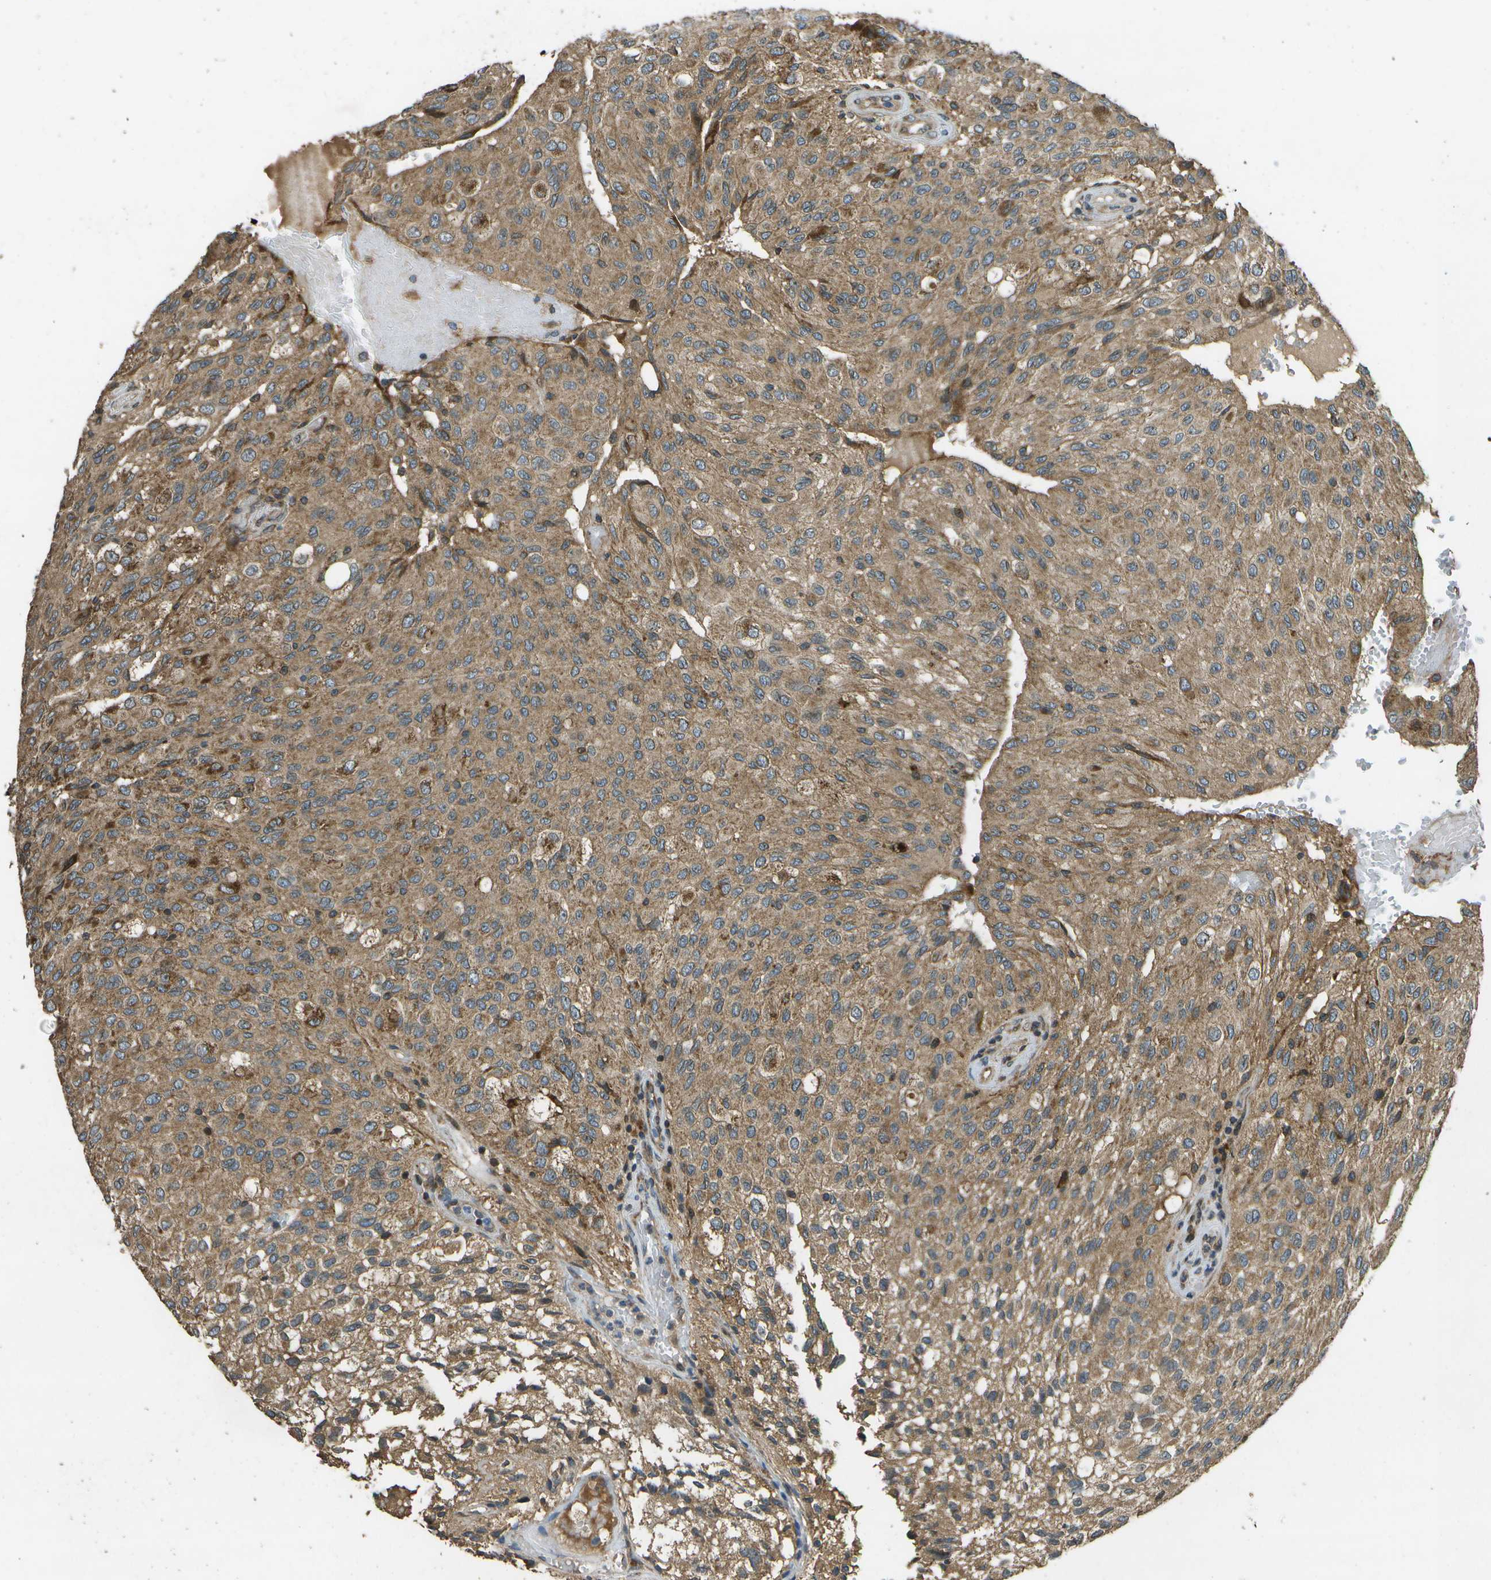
{"staining": {"intensity": "moderate", "quantity": ">75%", "location": "cytoplasmic/membranous"}, "tissue": "glioma", "cell_type": "Tumor cells", "image_type": "cancer", "snomed": [{"axis": "morphology", "description": "Glioma, malignant, High grade"}, {"axis": "topography", "description": "Brain"}], "caption": "Malignant glioma (high-grade) tissue shows moderate cytoplasmic/membranous staining in approximately >75% of tumor cells, visualized by immunohistochemistry.", "gene": "HFE", "patient": {"sex": "male", "age": 32}}